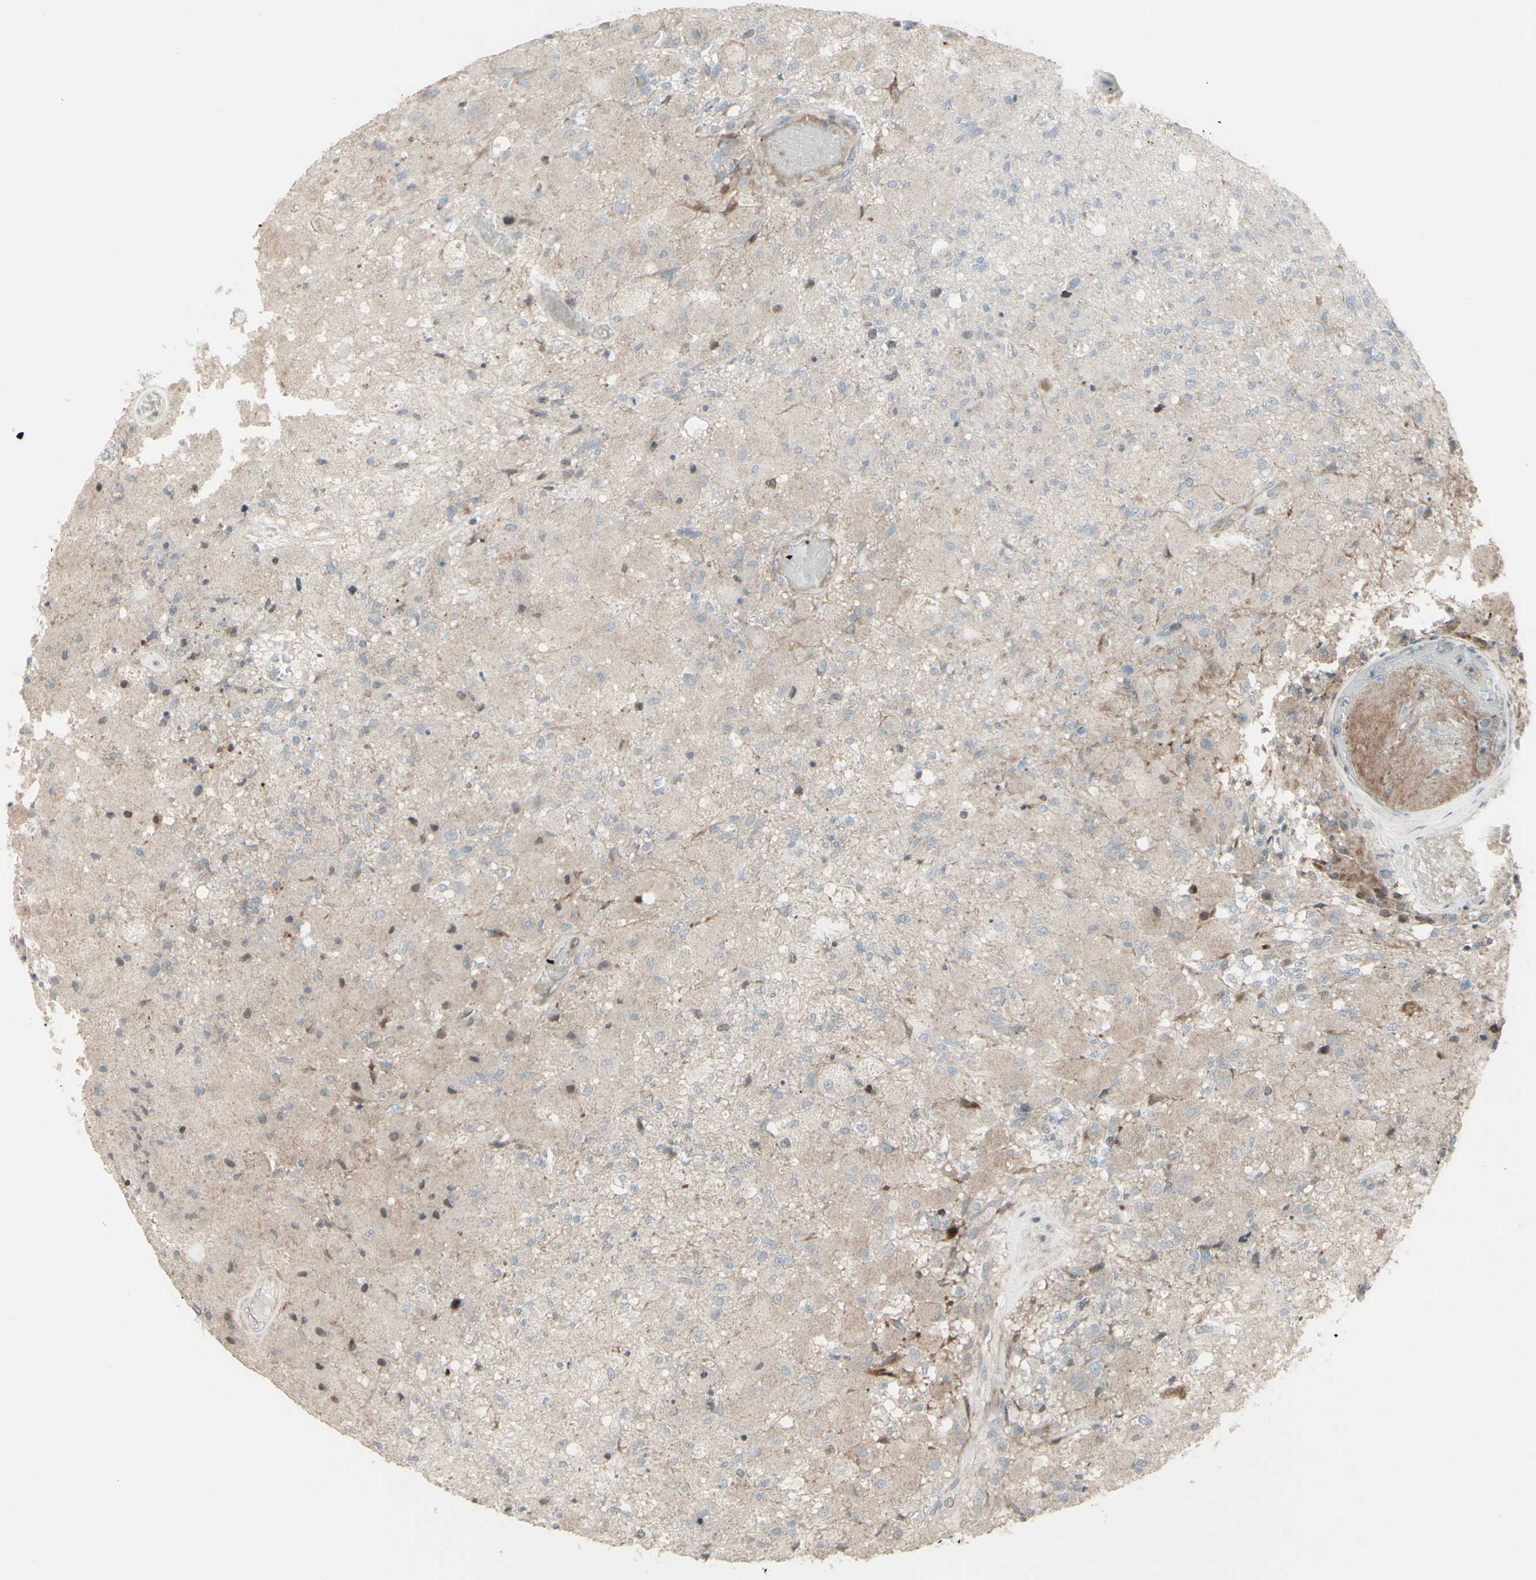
{"staining": {"intensity": "moderate", "quantity": "<25%", "location": "nuclear"}, "tissue": "glioma", "cell_type": "Tumor cells", "image_type": "cancer", "snomed": [{"axis": "morphology", "description": "Normal tissue, NOS"}, {"axis": "morphology", "description": "Glioma, malignant, High grade"}, {"axis": "topography", "description": "Cerebral cortex"}], "caption": "Protein staining shows moderate nuclear staining in about <25% of tumor cells in glioma.", "gene": "GMNN", "patient": {"sex": "male", "age": 77}}